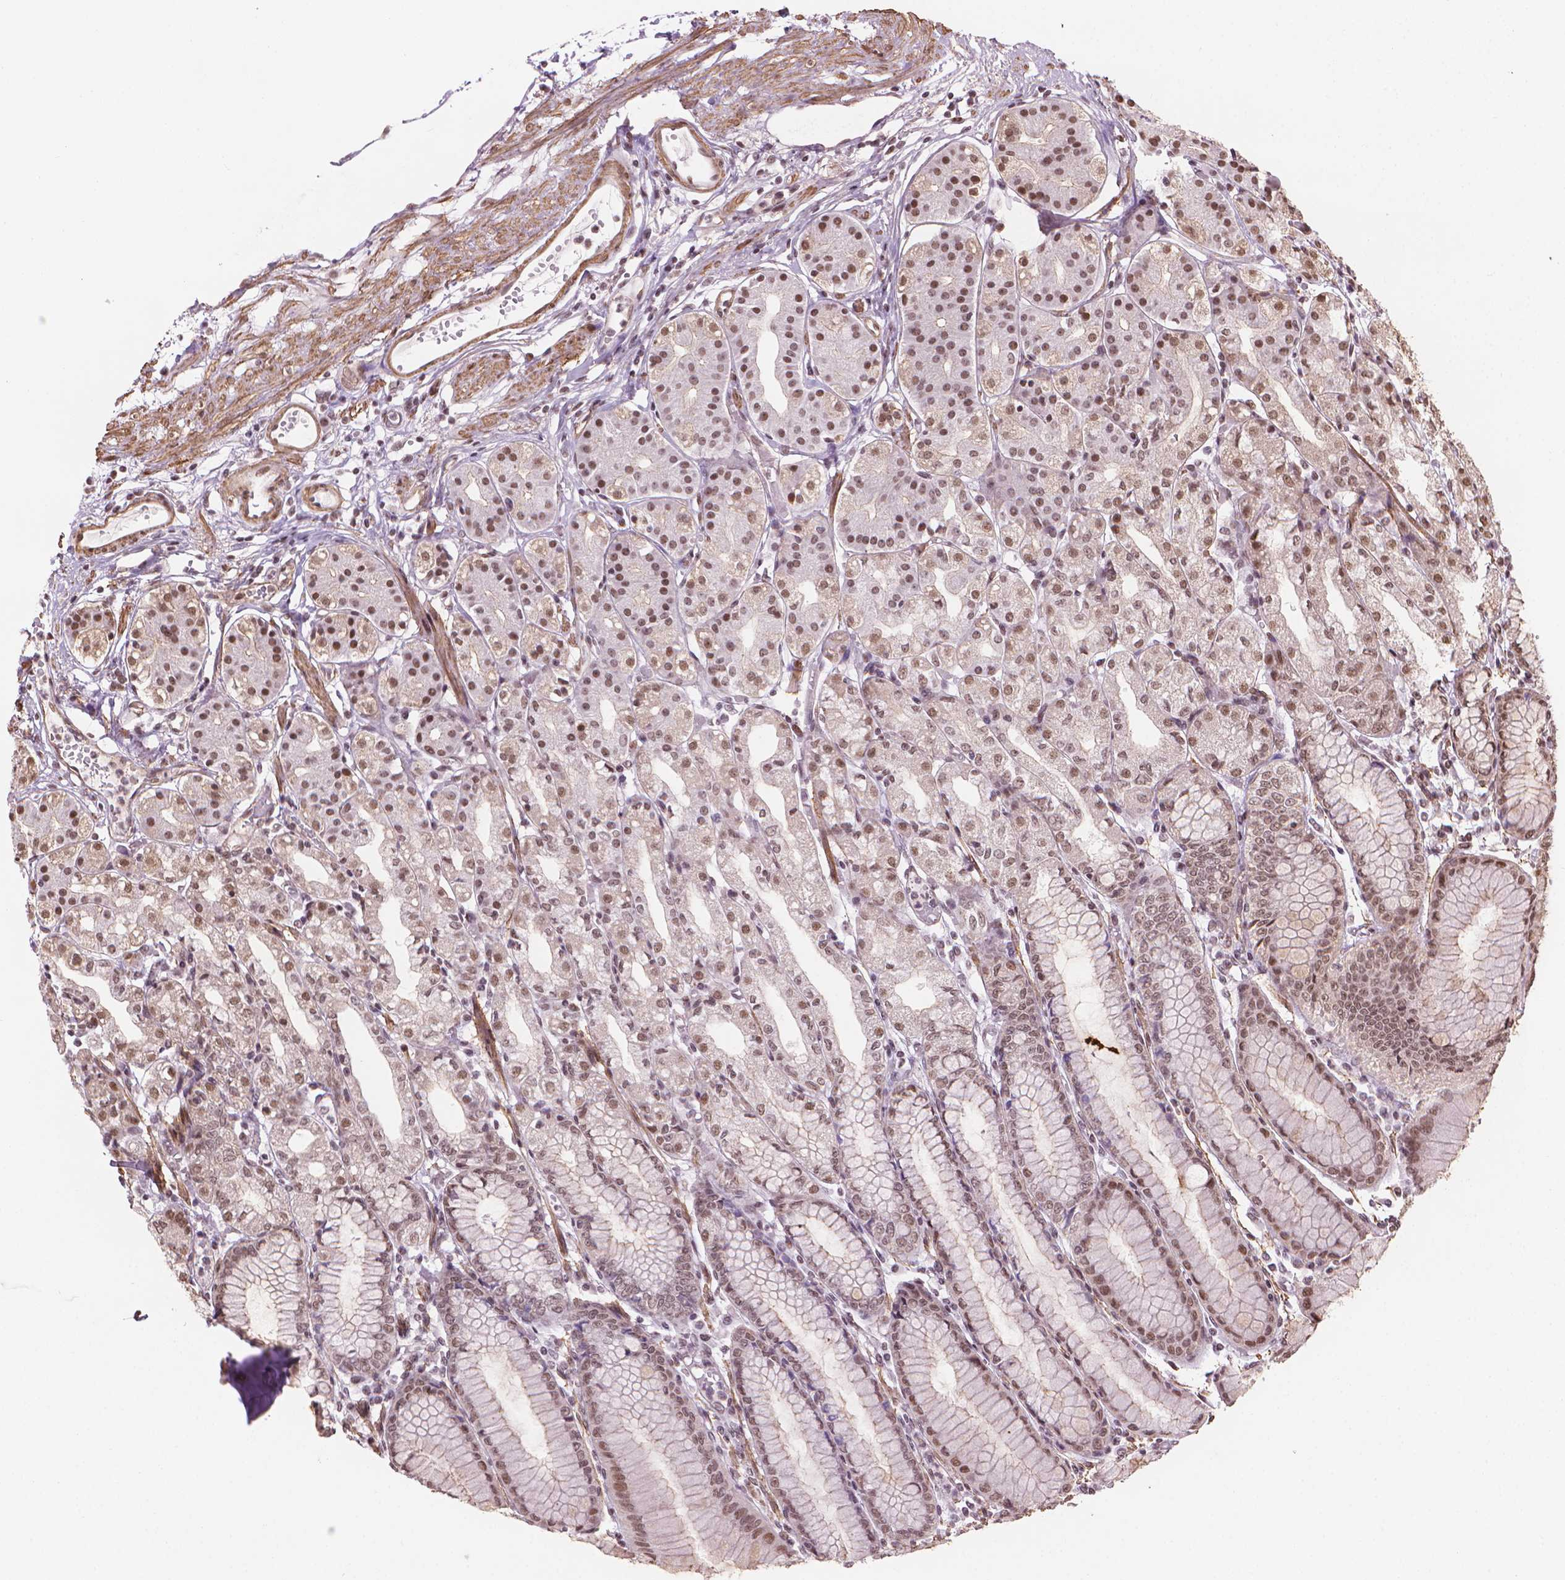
{"staining": {"intensity": "moderate", "quantity": "25%-75%", "location": "nuclear"}, "tissue": "stomach", "cell_type": "Glandular cells", "image_type": "normal", "snomed": [{"axis": "morphology", "description": "Normal tissue, NOS"}, {"axis": "topography", "description": "Skeletal muscle"}, {"axis": "topography", "description": "Stomach"}], "caption": "Immunohistochemistry (IHC) staining of normal stomach, which demonstrates medium levels of moderate nuclear positivity in about 25%-75% of glandular cells indicating moderate nuclear protein expression. The staining was performed using DAB (3,3'-diaminobenzidine) (brown) for protein detection and nuclei were counterstained in hematoxylin (blue).", "gene": "HOXD4", "patient": {"sex": "female", "age": 57}}